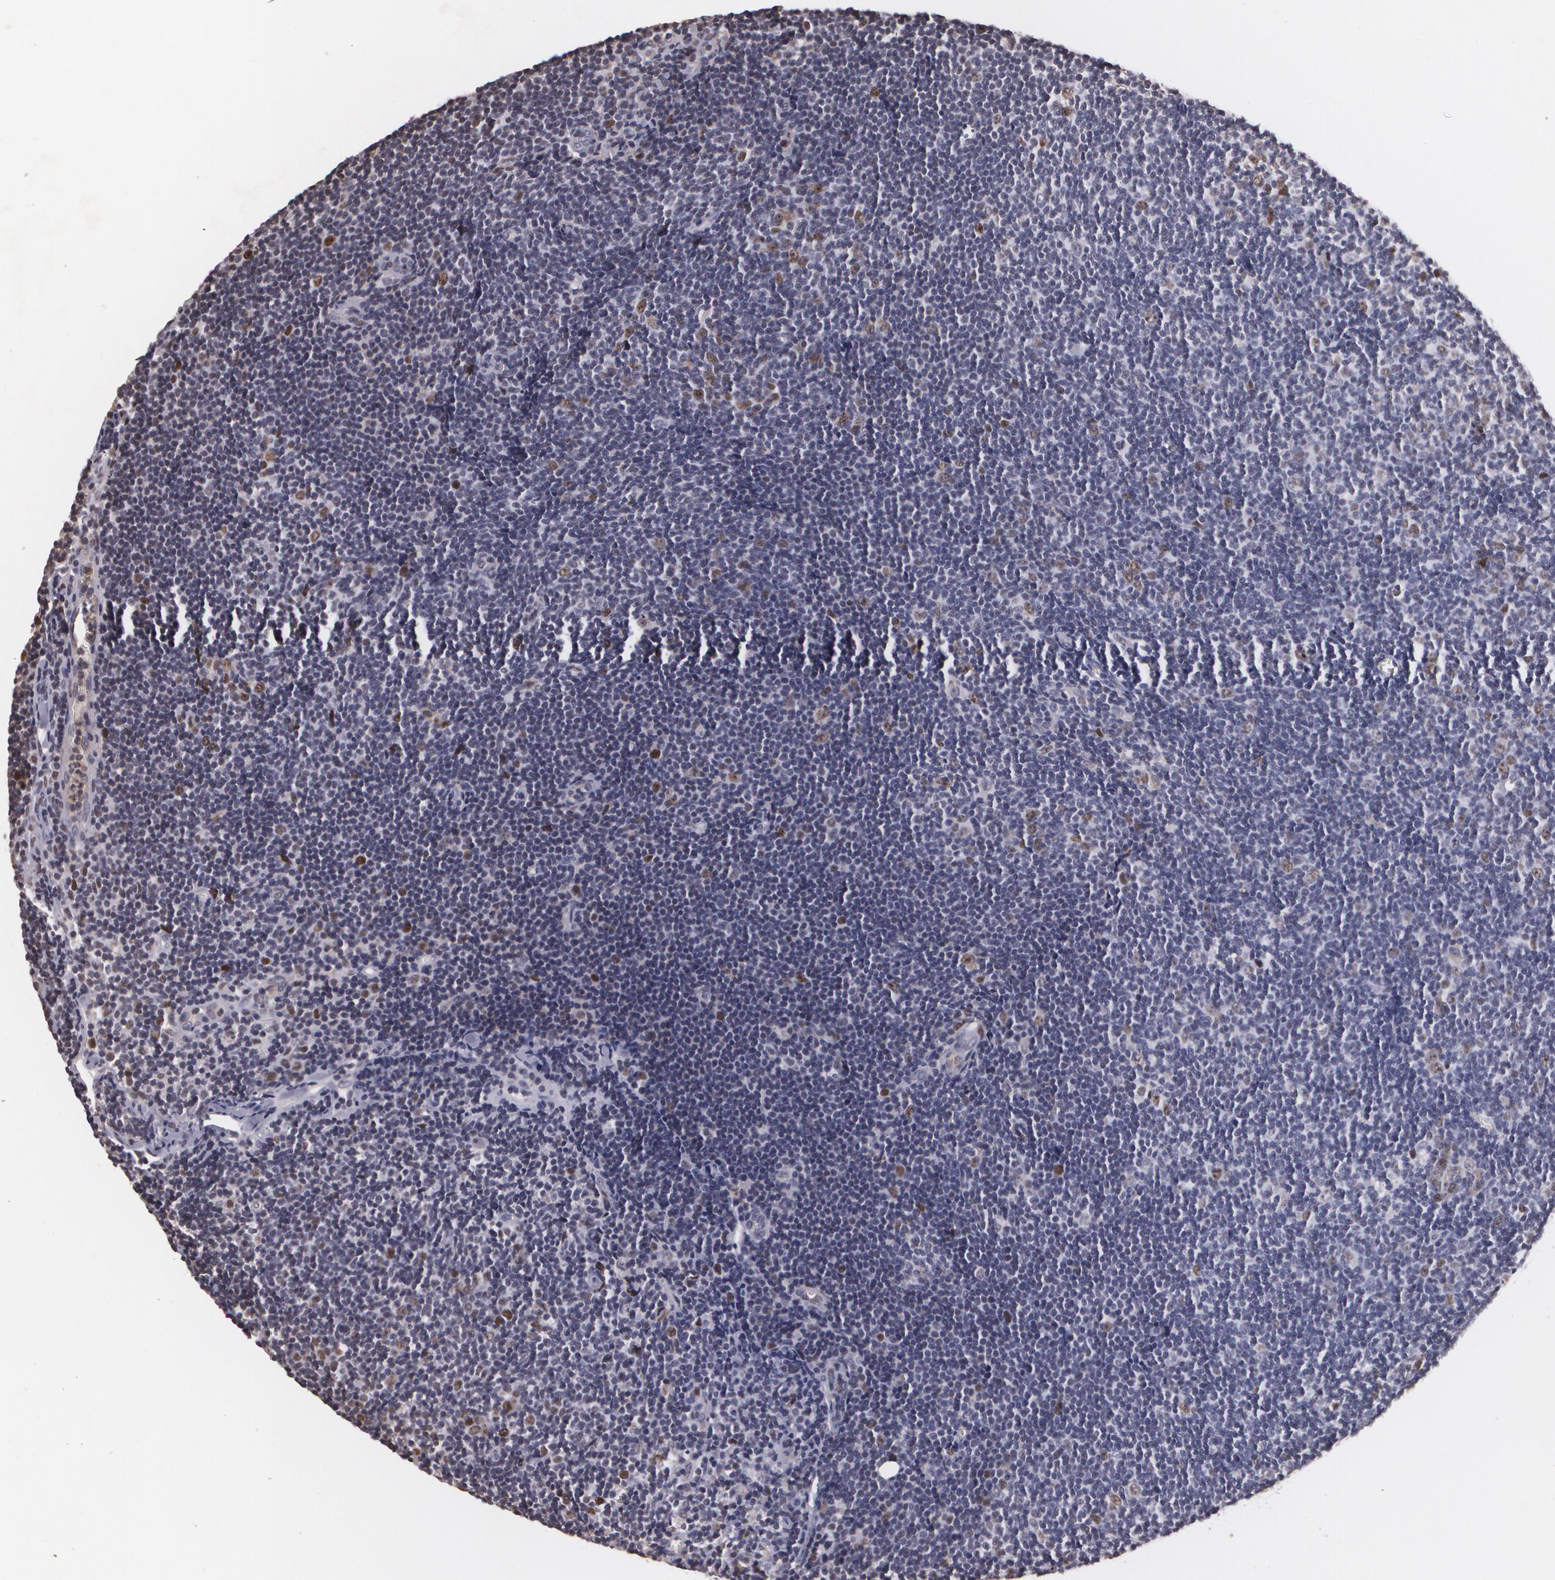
{"staining": {"intensity": "moderate", "quantity": "<25%", "location": "nuclear"}, "tissue": "lymphoma", "cell_type": "Tumor cells", "image_type": "cancer", "snomed": [{"axis": "morphology", "description": "Malignant lymphoma, non-Hodgkin's type, Low grade"}, {"axis": "topography", "description": "Lymph node"}], "caption": "Immunohistochemistry of lymphoma shows low levels of moderate nuclear staining in approximately <25% of tumor cells.", "gene": "BRCA1", "patient": {"sex": "male", "age": 49}}